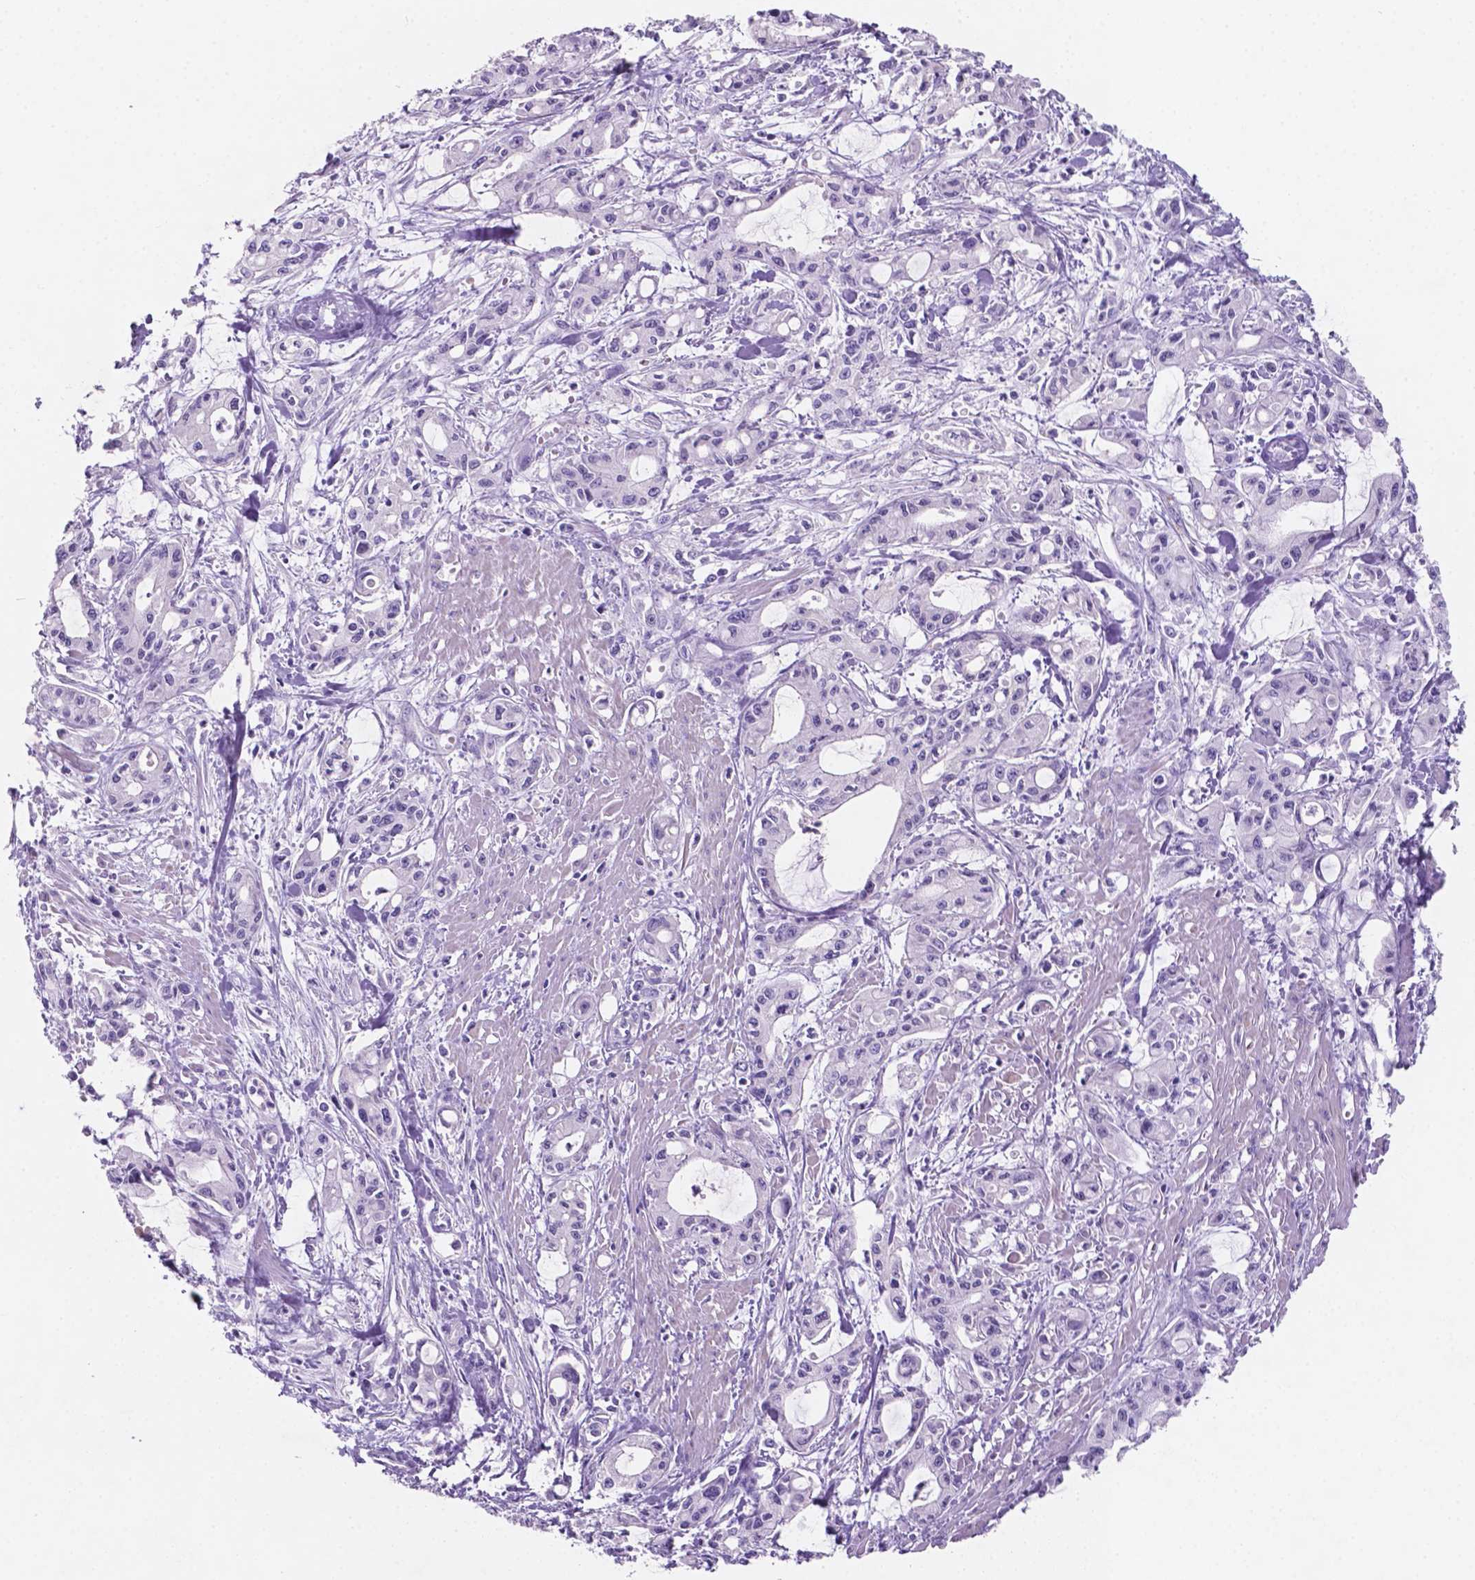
{"staining": {"intensity": "negative", "quantity": "none", "location": "none"}, "tissue": "pancreatic cancer", "cell_type": "Tumor cells", "image_type": "cancer", "snomed": [{"axis": "morphology", "description": "Adenocarcinoma, NOS"}, {"axis": "topography", "description": "Pancreas"}], "caption": "Tumor cells are negative for protein expression in human pancreatic cancer. Nuclei are stained in blue.", "gene": "EBLN2", "patient": {"sex": "male", "age": 48}}